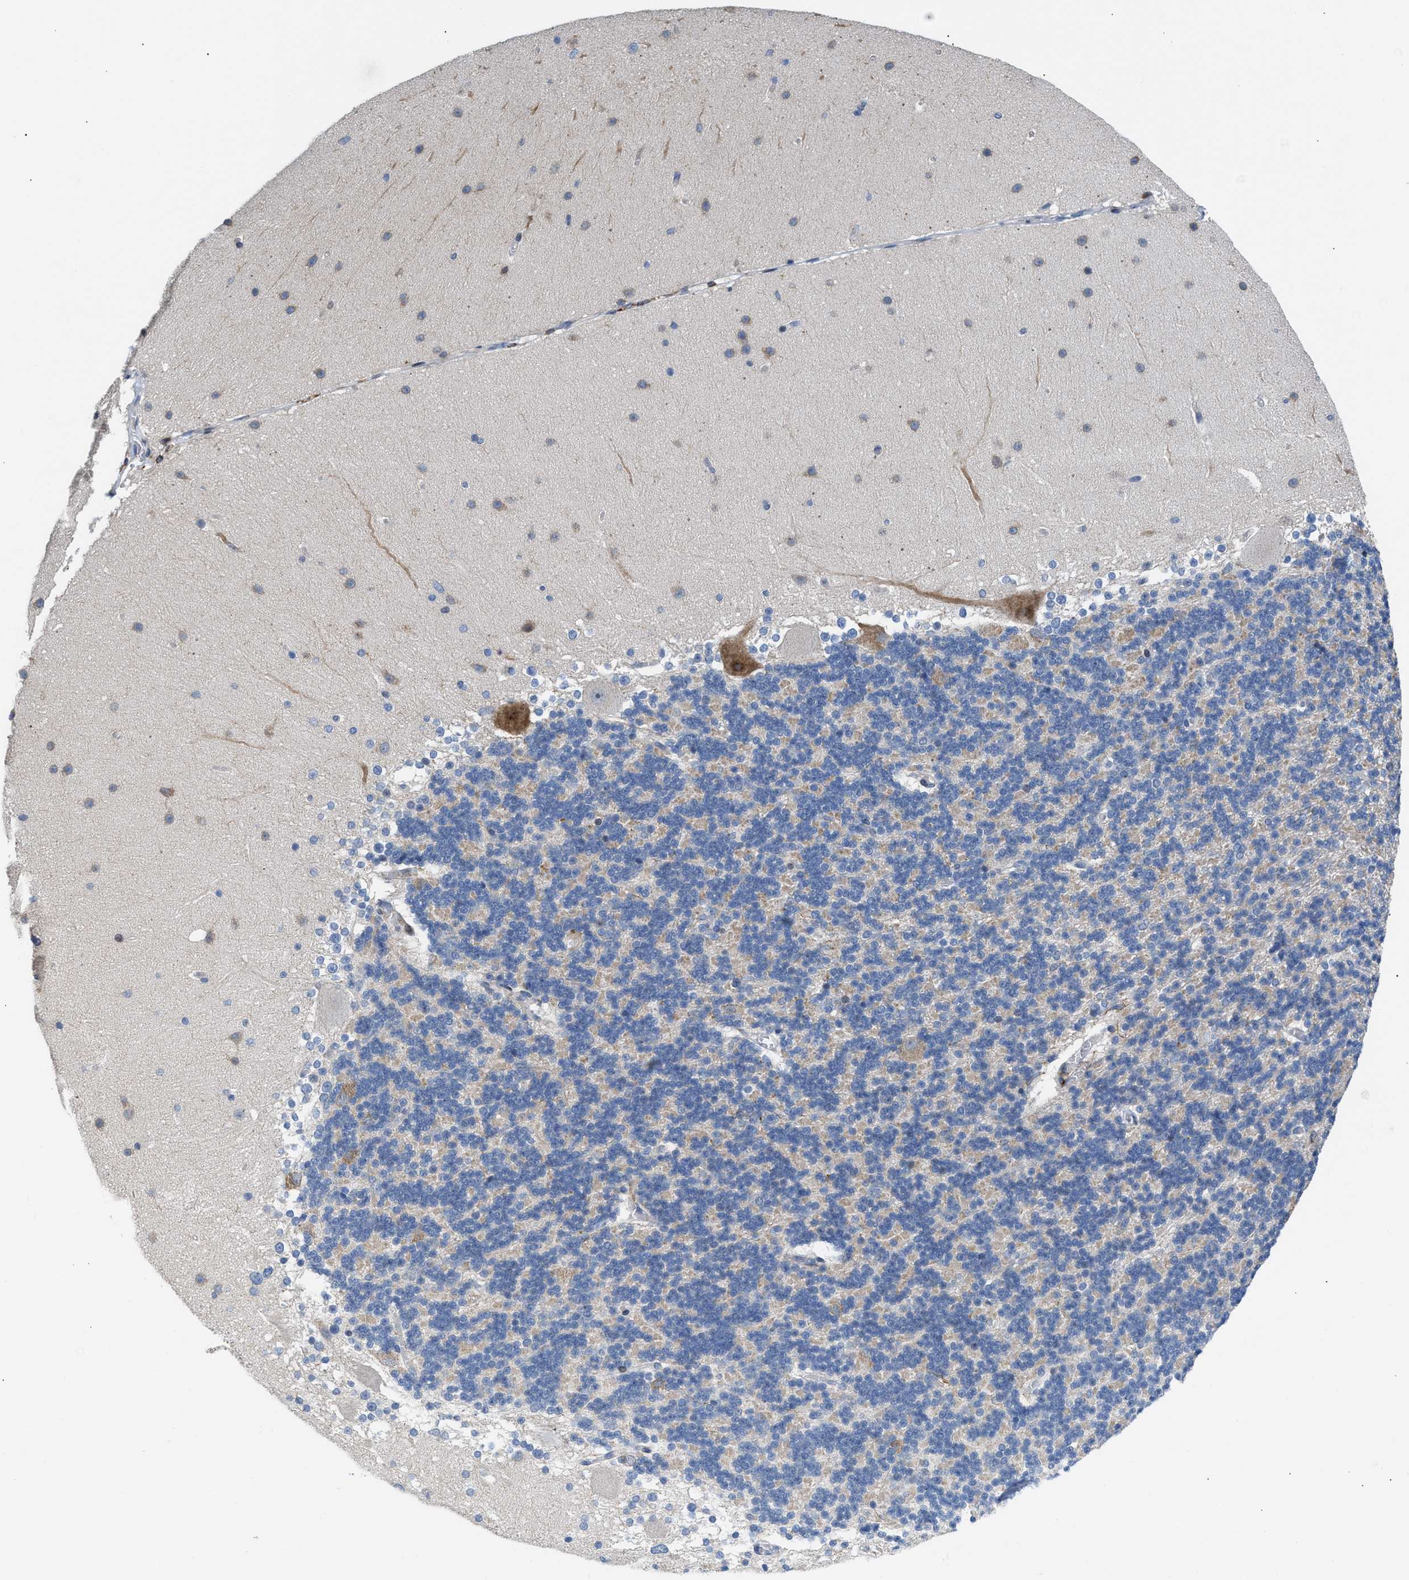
{"staining": {"intensity": "weak", "quantity": "25%-75%", "location": "cytoplasmic/membranous"}, "tissue": "cerebellum", "cell_type": "Cells in granular layer", "image_type": "normal", "snomed": [{"axis": "morphology", "description": "Normal tissue, NOS"}, {"axis": "topography", "description": "Cerebellum"}], "caption": "Cerebellum stained with immunohistochemistry (IHC) reveals weak cytoplasmic/membranous staining in approximately 25%-75% of cells in granular layer.", "gene": "ATP9A", "patient": {"sex": "female", "age": 19}}